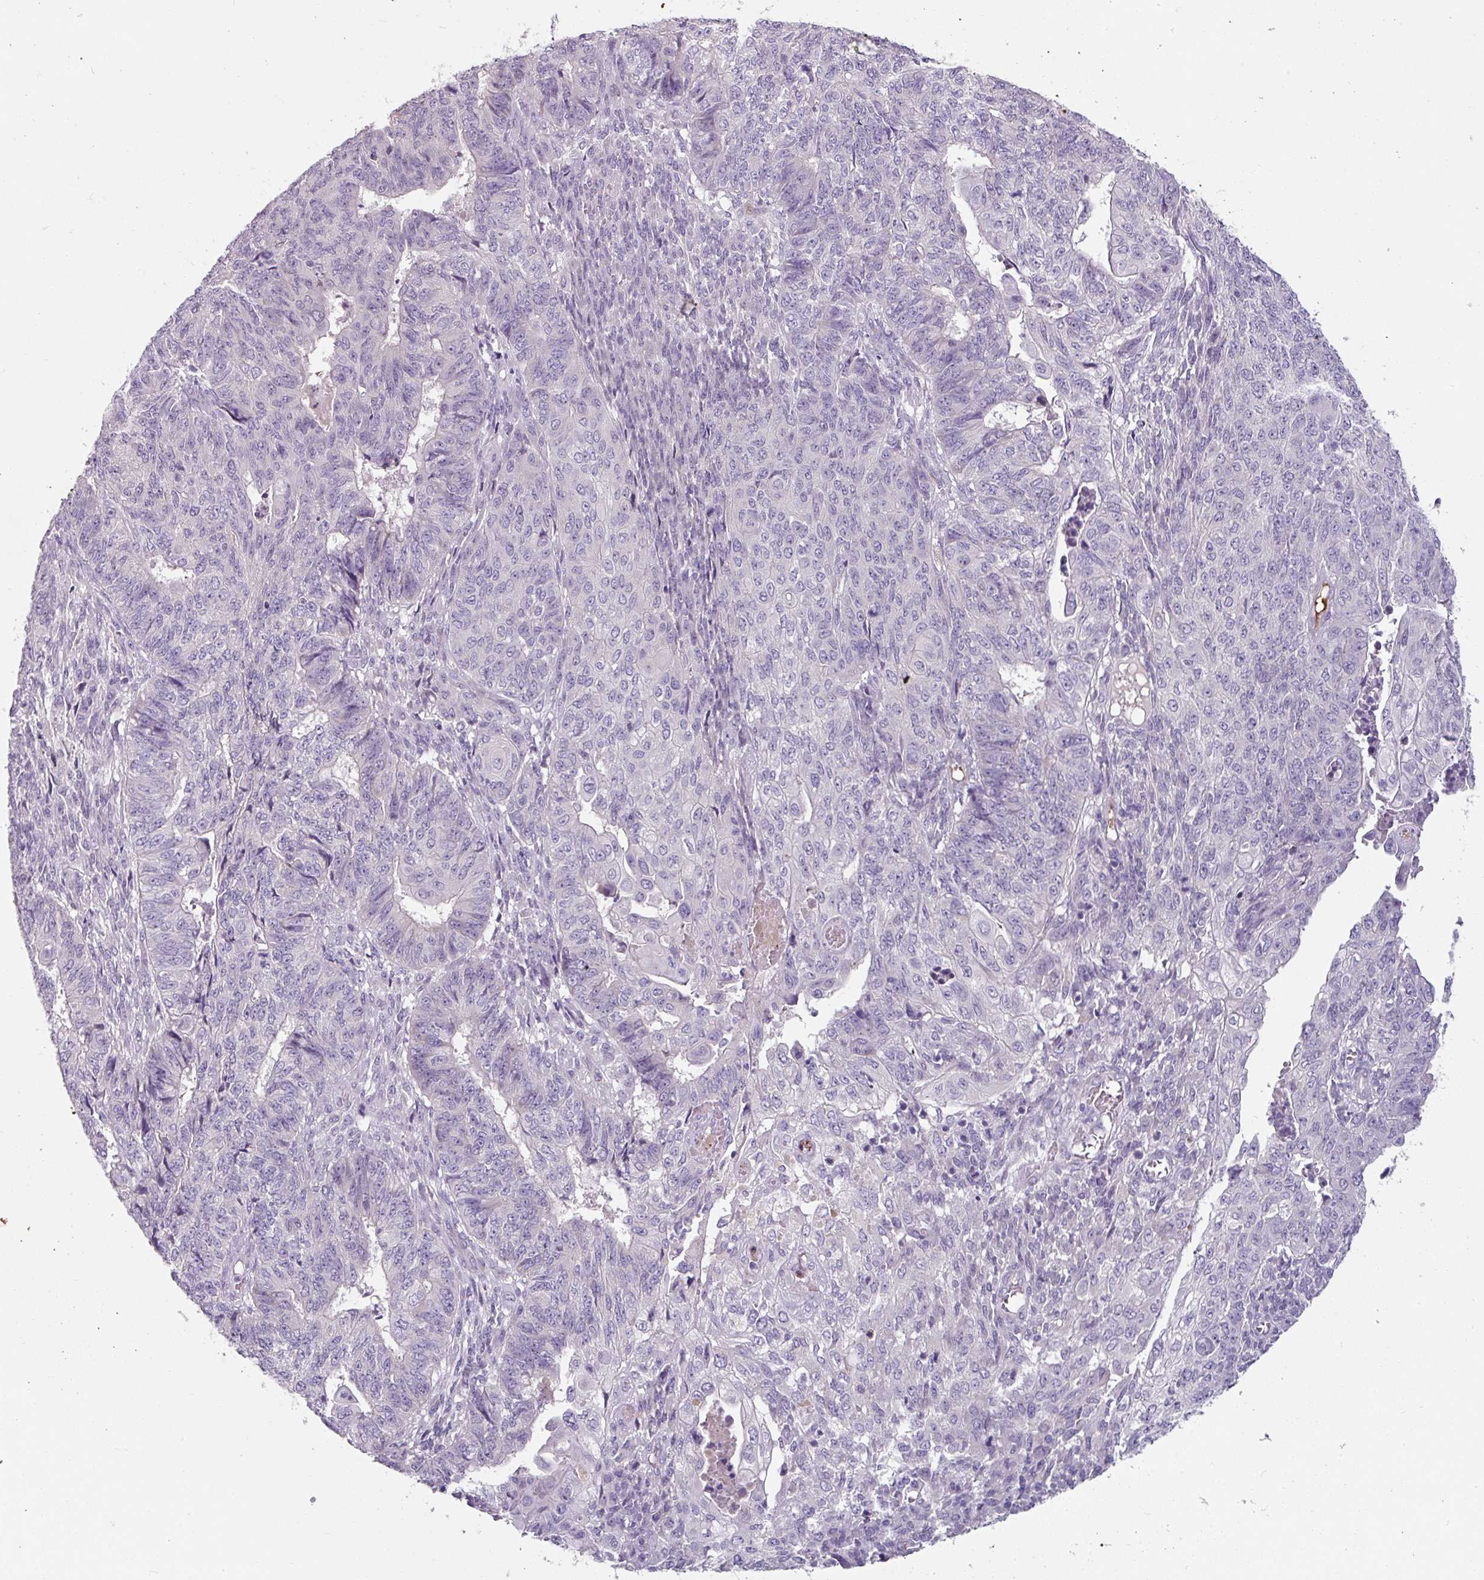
{"staining": {"intensity": "negative", "quantity": "none", "location": "none"}, "tissue": "endometrial cancer", "cell_type": "Tumor cells", "image_type": "cancer", "snomed": [{"axis": "morphology", "description": "Adenocarcinoma, NOS"}, {"axis": "topography", "description": "Endometrium"}], "caption": "Immunohistochemistry (IHC) photomicrograph of endometrial adenocarcinoma stained for a protein (brown), which exhibits no expression in tumor cells.", "gene": "FHAD1", "patient": {"sex": "female", "age": 32}}